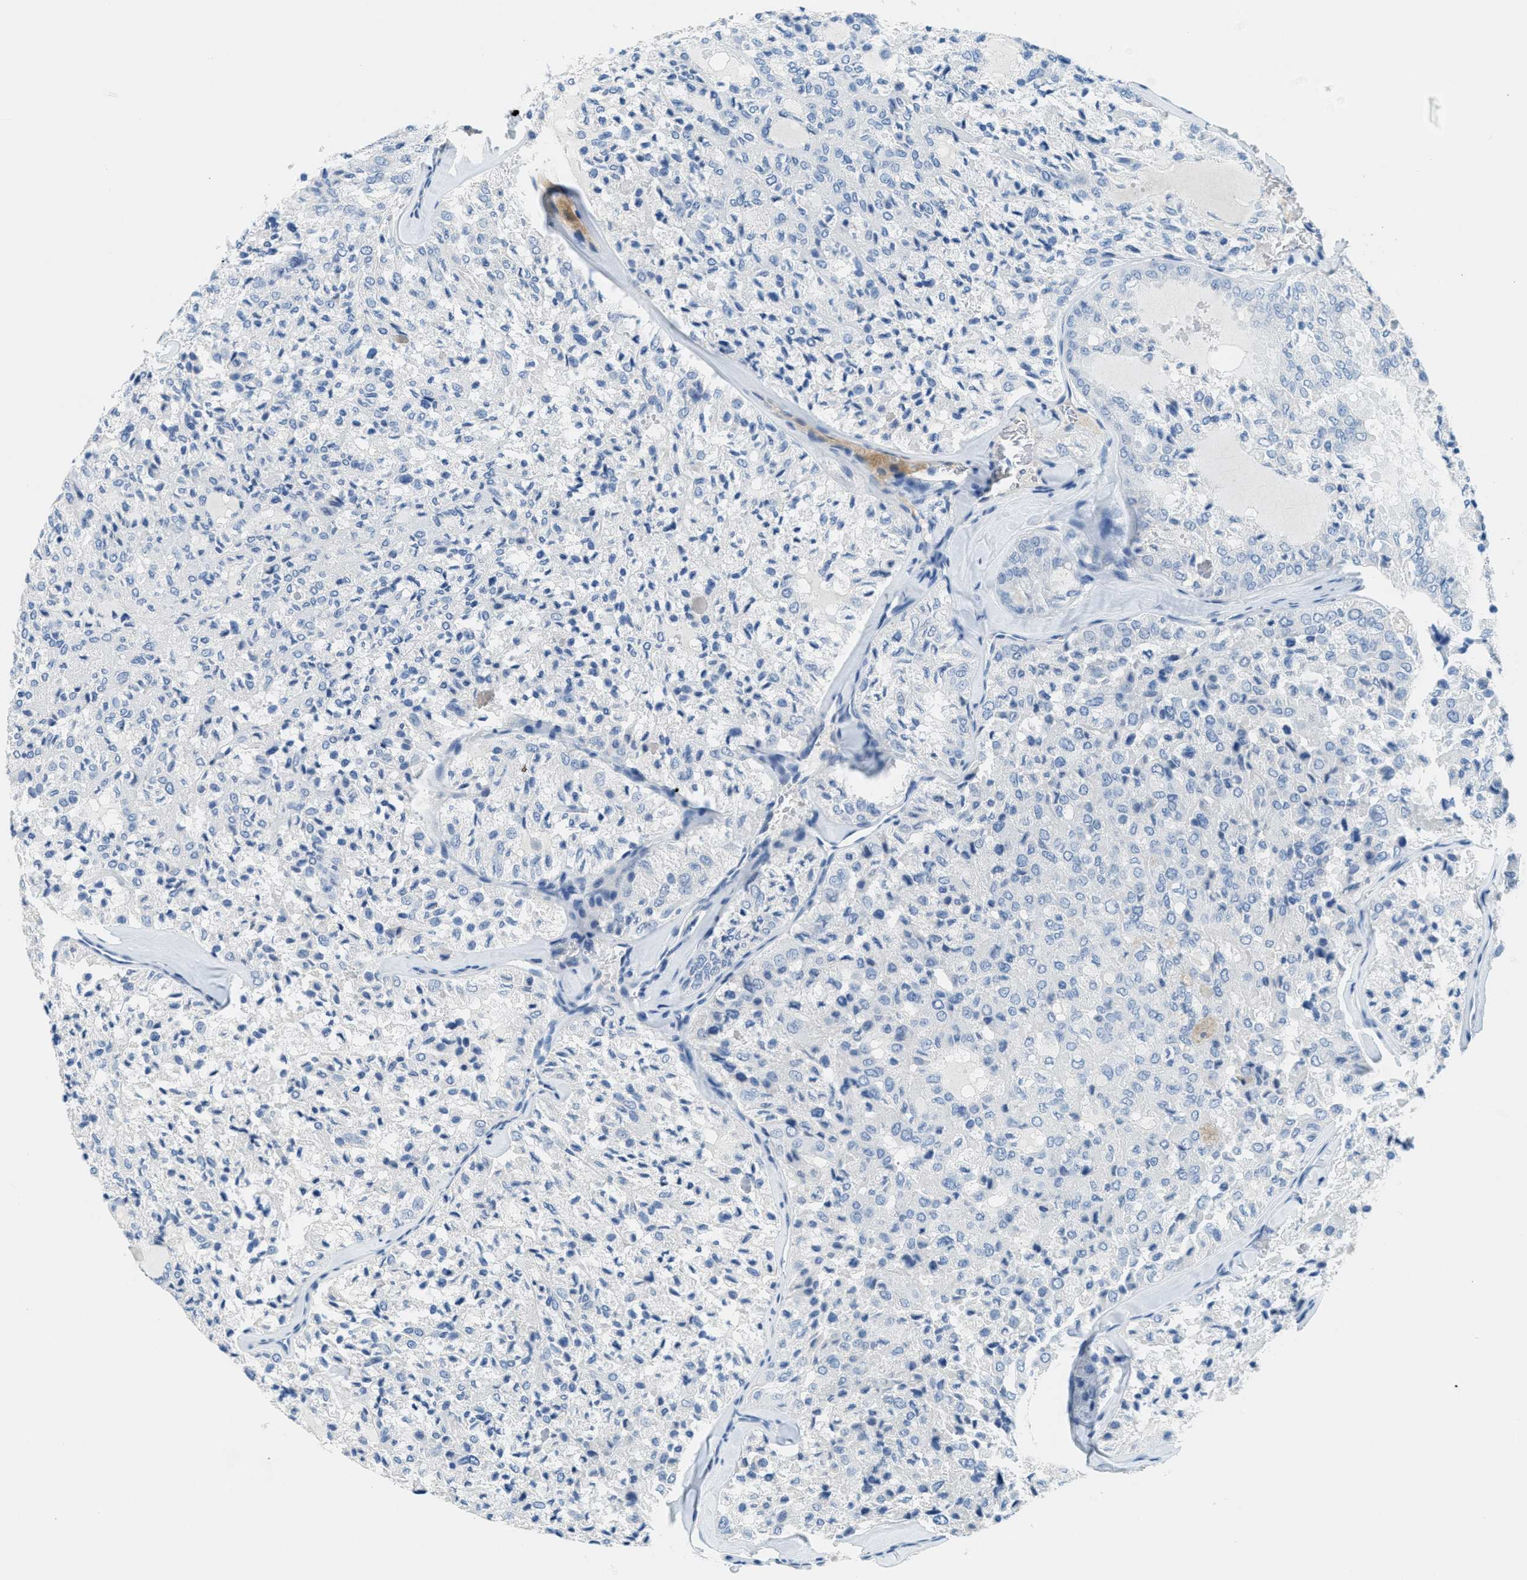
{"staining": {"intensity": "negative", "quantity": "none", "location": "none"}, "tissue": "thyroid cancer", "cell_type": "Tumor cells", "image_type": "cancer", "snomed": [{"axis": "morphology", "description": "Follicular adenoma carcinoma, NOS"}, {"axis": "topography", "description": "Thyroid gland"}], "caption": "This is a micrograph of immunohistochemistry staining of thyroid cancer (follicular adenoma carcinoma), which shows no expression in tumor cells. (Immunohistochemistry (ihc), brightfield microscopy, high magnification).", "gene": "A2M", "patient": {"sex": "male", "age": 75}}